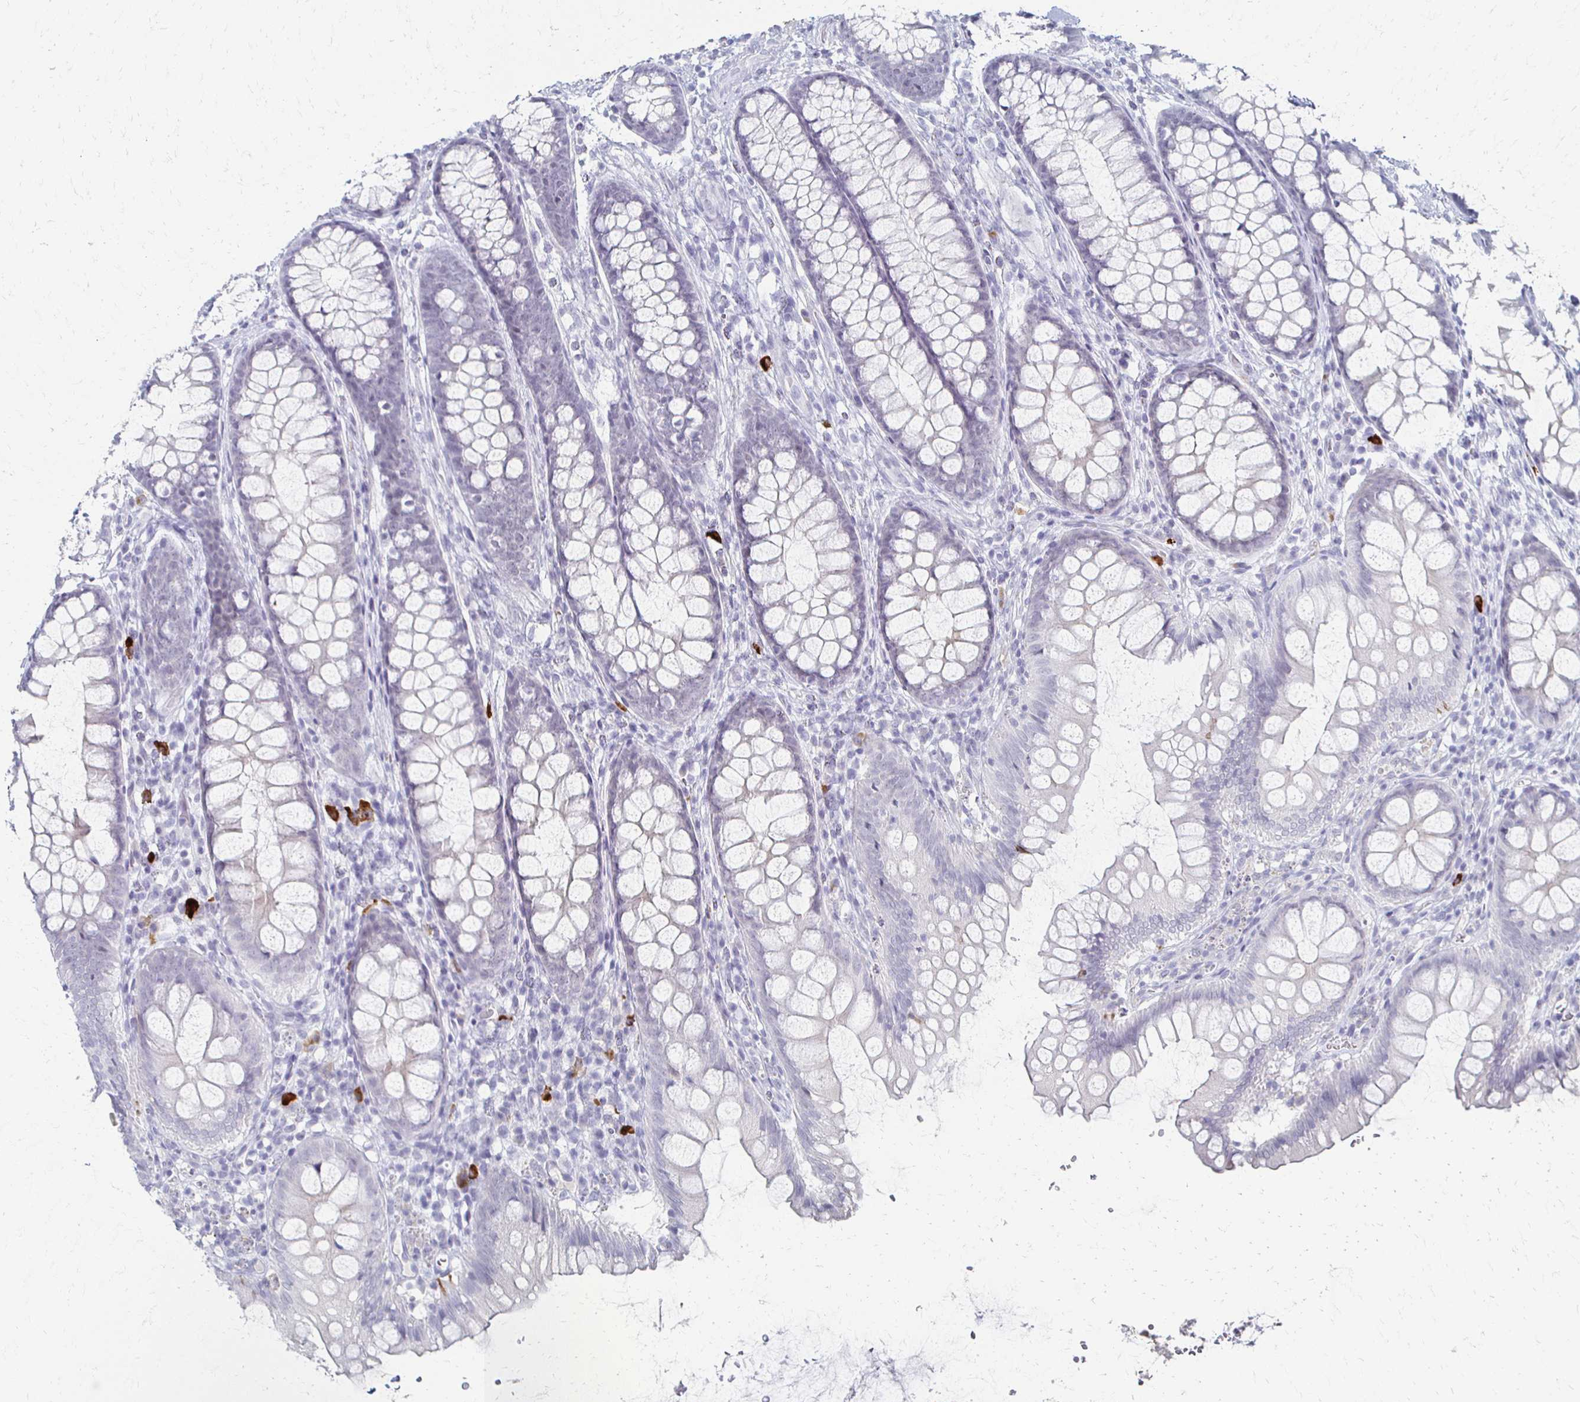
{"staining": {"intensity": "negative", "quantity": "none", "location": "none"}, "tissue": "colon", "cell_type": "Endothelial cells", "image_type": "normal", "snomed": [{"axis": "morphology", "description": "Normal tissue, NOS"}, {"axis": "morphology", "description": "Adenoma, NOS"}, {"axis": "topography", "description": "Soft tissue"}, {"axis": "topography", "description": "Colon"}], "caption": "Micrograph shows no protein positivity in endothelial cells of unremarkable colon. (Immunohistochemistry (ihc), brightfield microscopy, high magnification).", "gene": "CXCR2", "patient": {"sex": "male", "age": 47}}